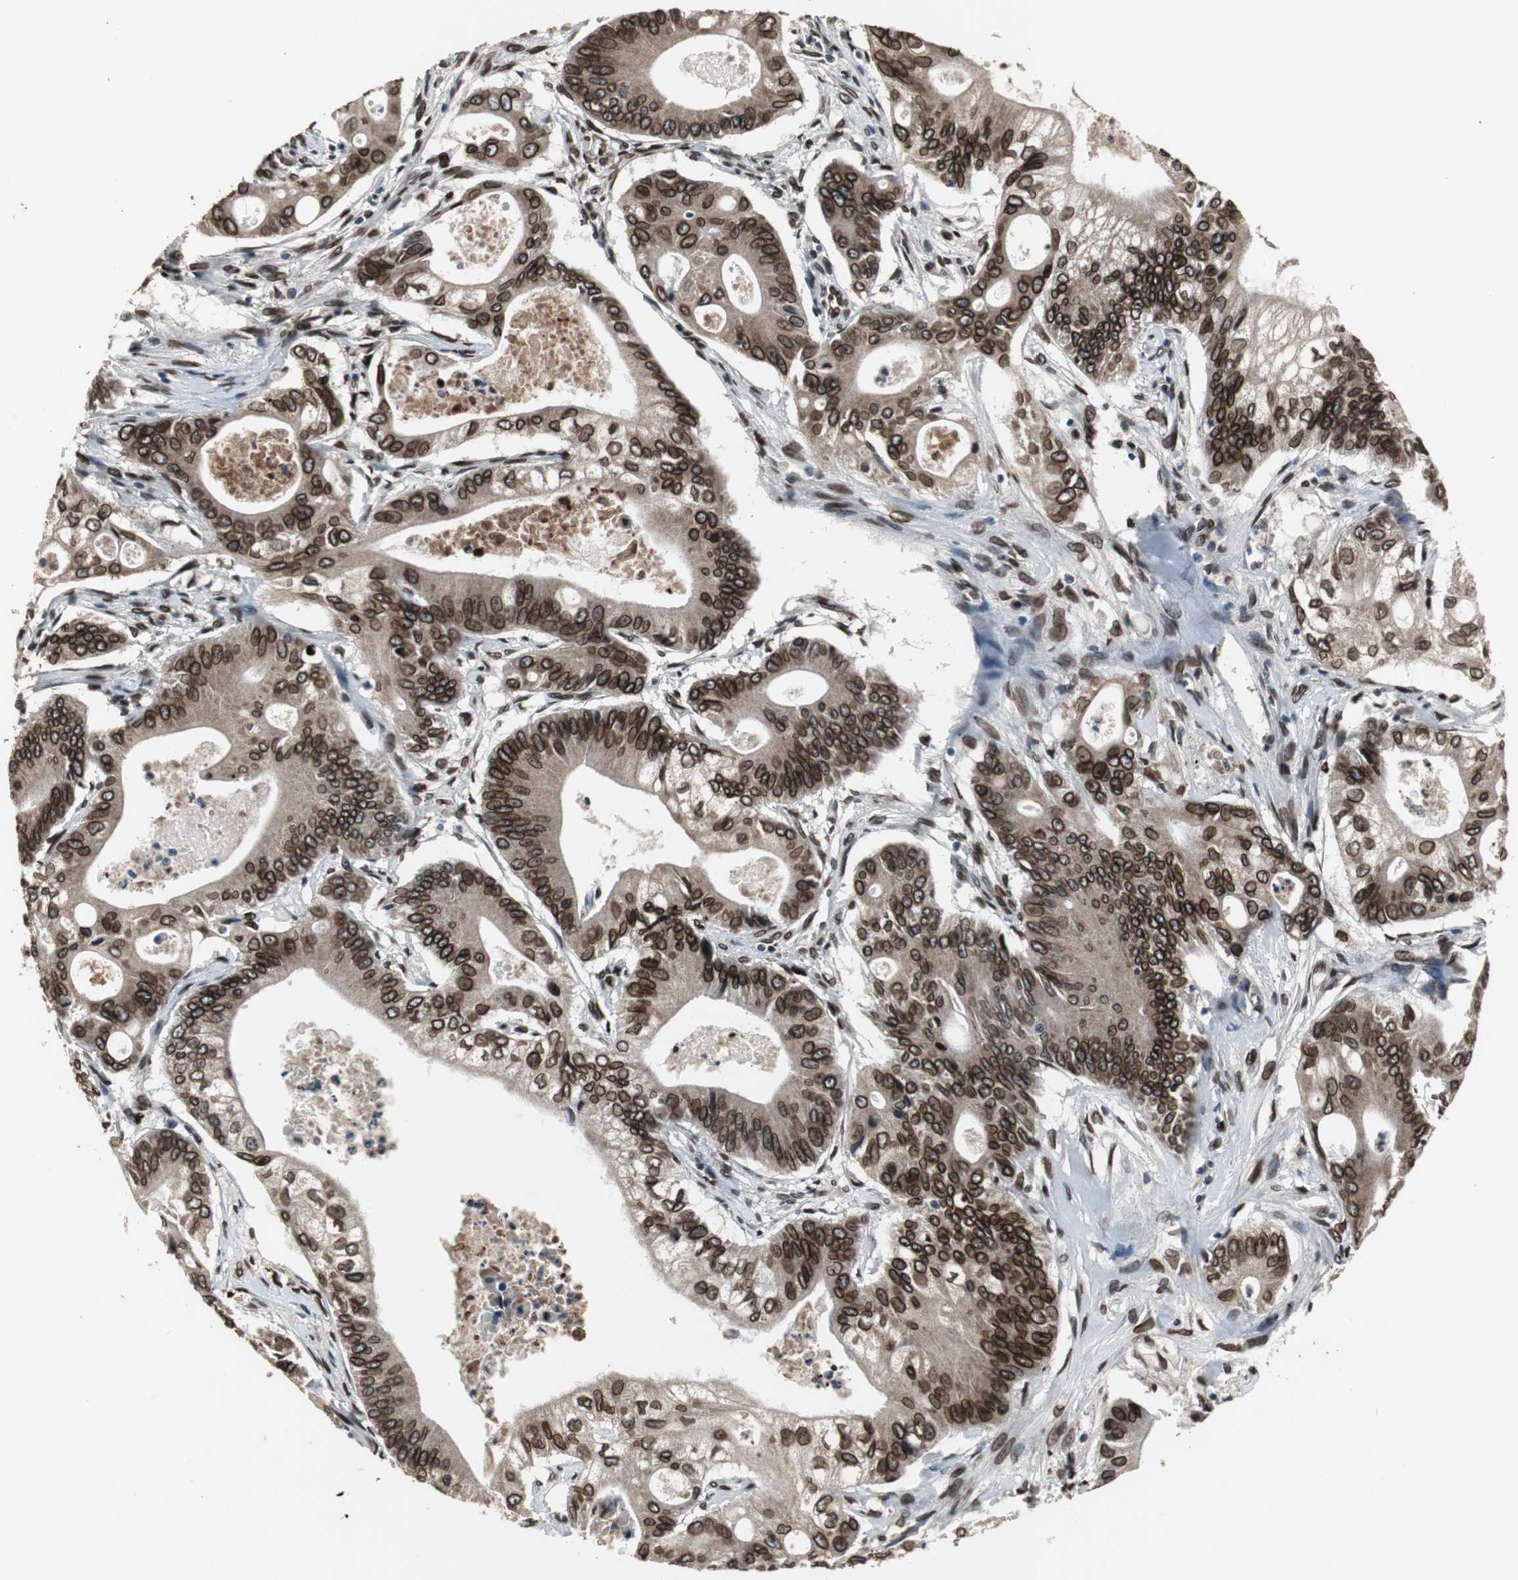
{"staining": {"intensity": "strong", "quantity": ">75%", "location": "cytoplasmic/membranous,nuclear"}, "tissue": "pancreatic cancer", "cell_type": "Tumor cells", "image_type": "cancer", "snomed": [{"axis": "morphology", "description": "Normal tissue, NOS"}, {"axis": "topography", "description": "Lymph node"}], "caption": "Human pancreatic cancer stained with a brown dye displays strong cytoplasmic/membranous and nuclear positive staining in about >75% of tumor cells.", "gene": "LMNA", "patient": {"sex": "male", "age": 62}}